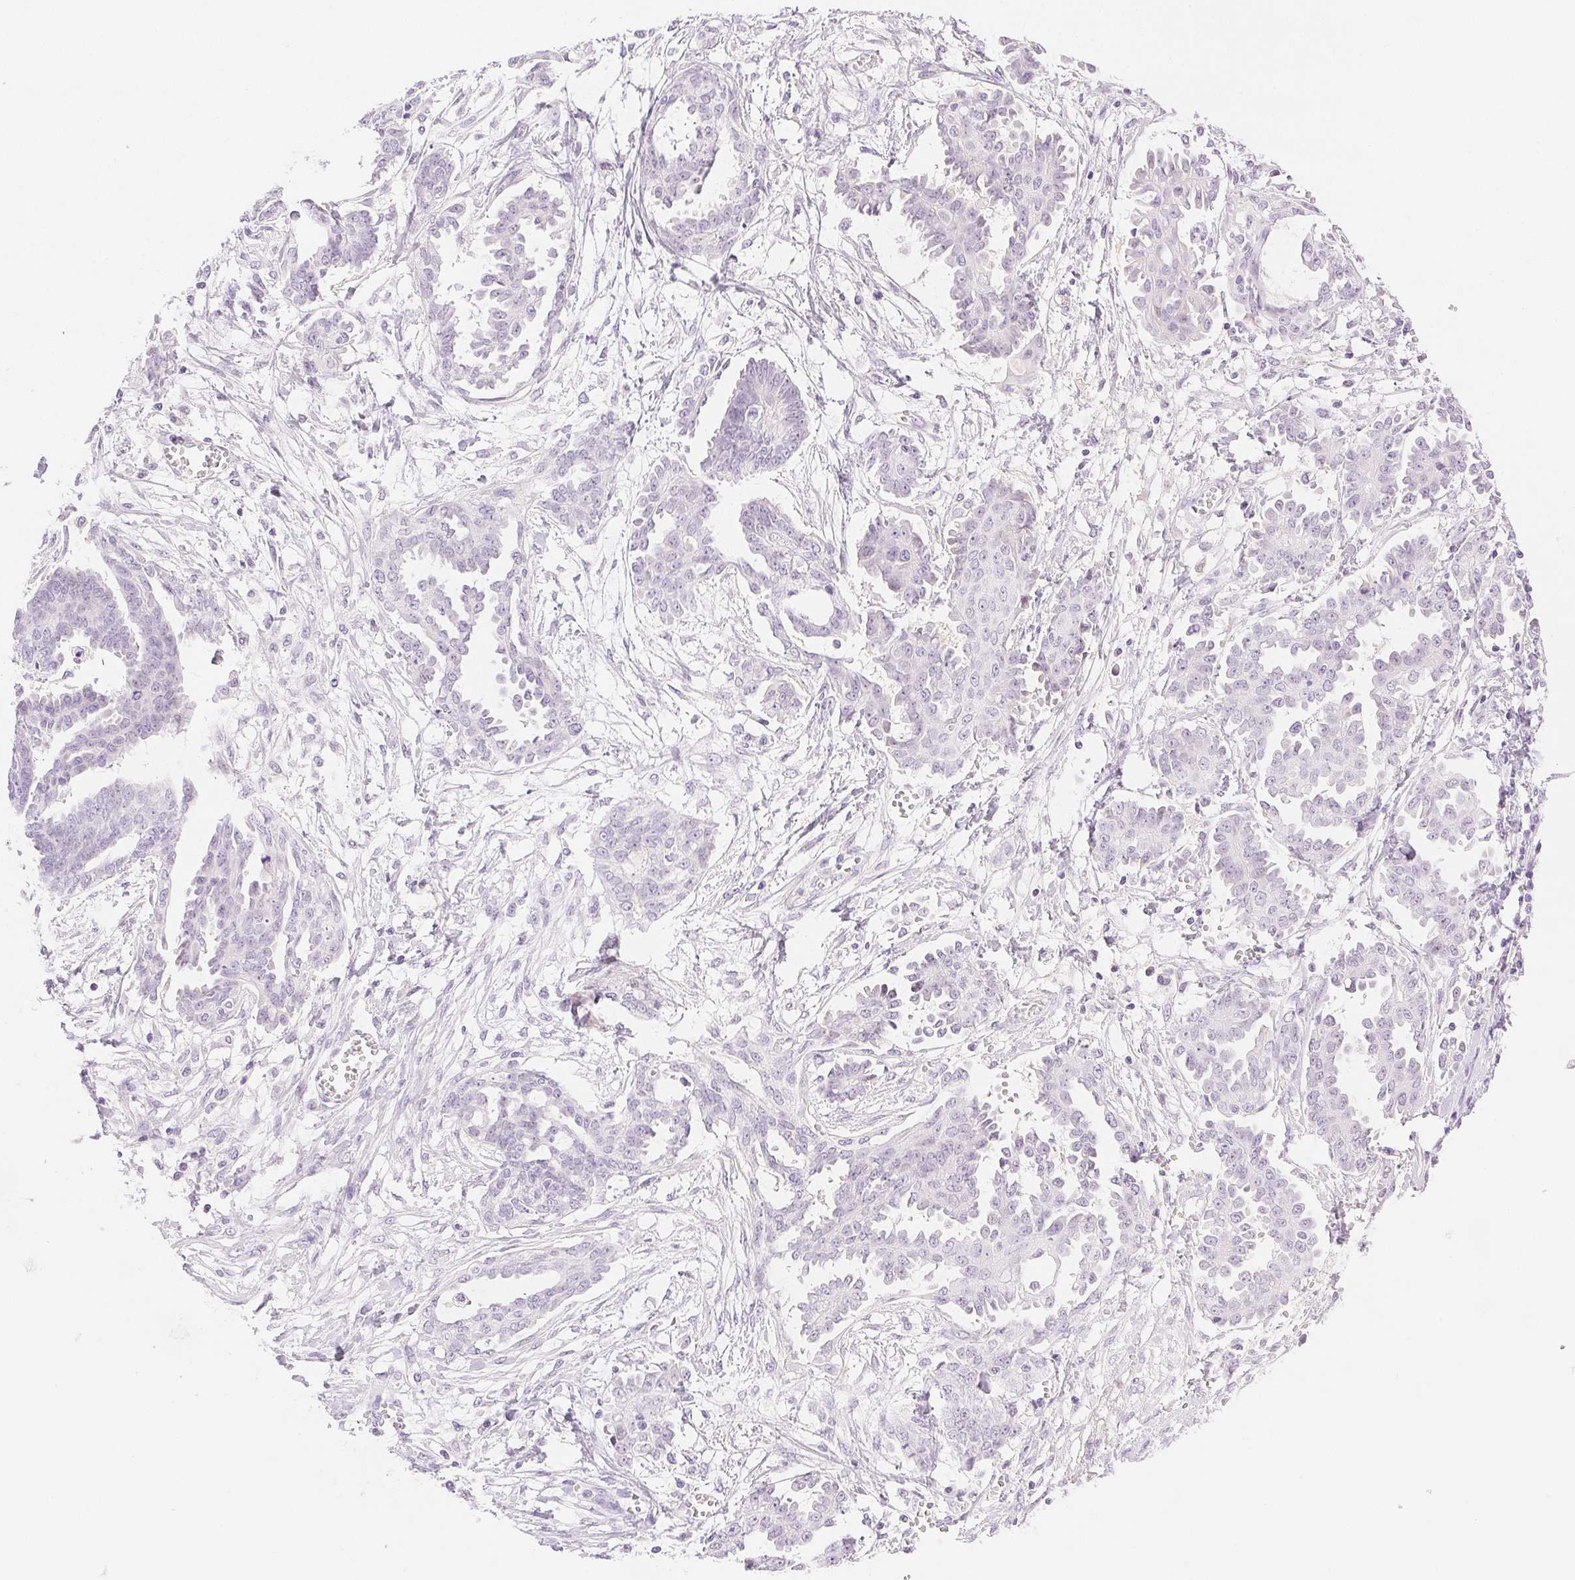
{"staining": {"intensity": "negative", "quantity": "none", "location": "none"}, "tissue": "ovarian cancer", "cell_type": "Tumor cells", "image_type": "cancer", "snomed": [{"axis": "morphology", "description": "Cystadenocarcinoma, serous, NOS"}, {"axis": "topography", "description": "Ovary"}], "caption": "This is an immunohistochemistry photomicrograph of human ovarian cancer. There is no staining in tumor cells.", "gene": "SPACA4", "patient": {"sex": "female", "age": 71}}